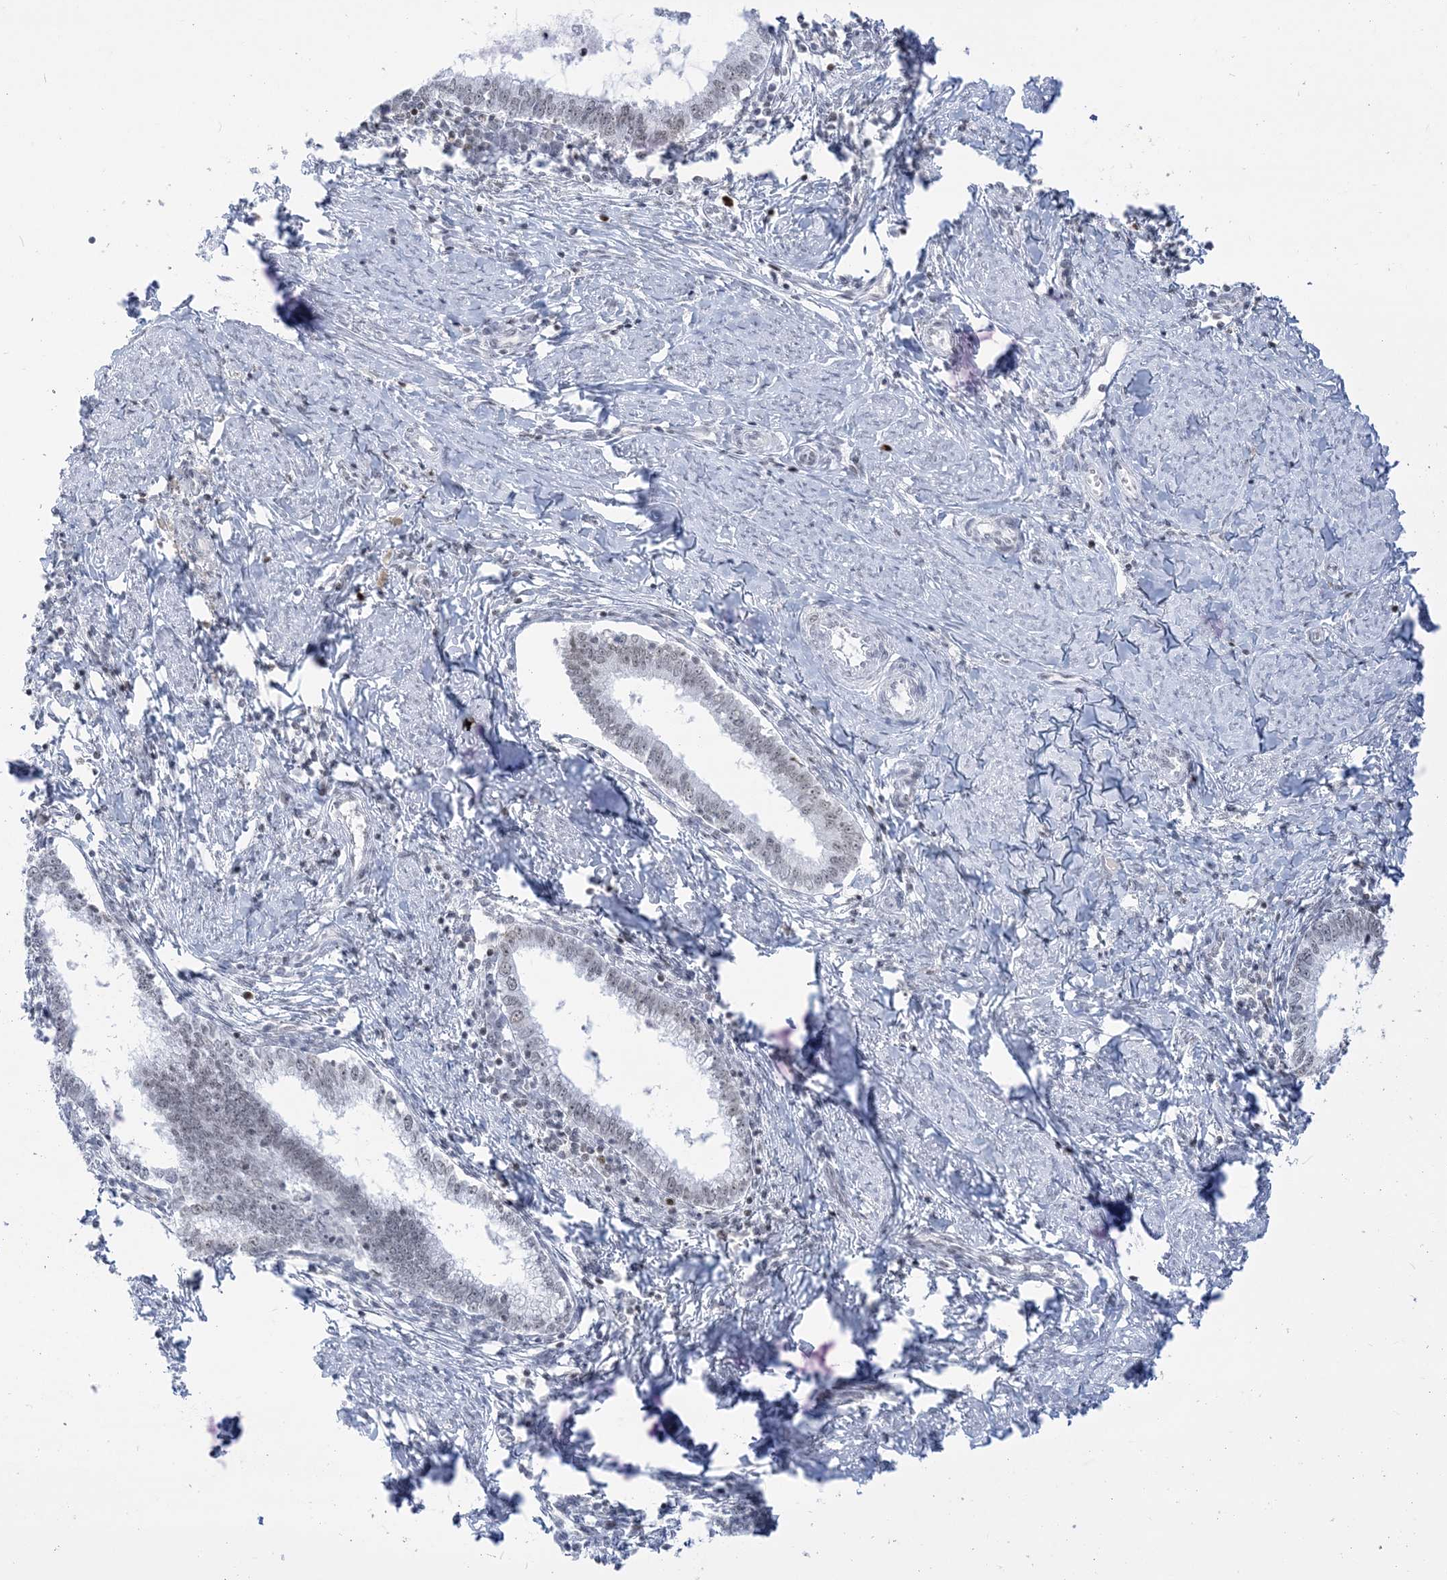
{"staining": {"intensity": "weak", "quantity": "<25%", "location": "nuclear"}, "tissue": "cervical cancer", "cell_type": "Tumor cells", "image_type": "cancer", "snomed": [{"axis": "morphology", "description": "Adenocarcinoma, NOS"}, {"axis": "topography", "description": "Cervix"}], "caption": "Tumor cells show no significant staining in cervical adenocarcinoma.", "gene": "DDX21", "patient": {"sex": "female", "age": 36}}